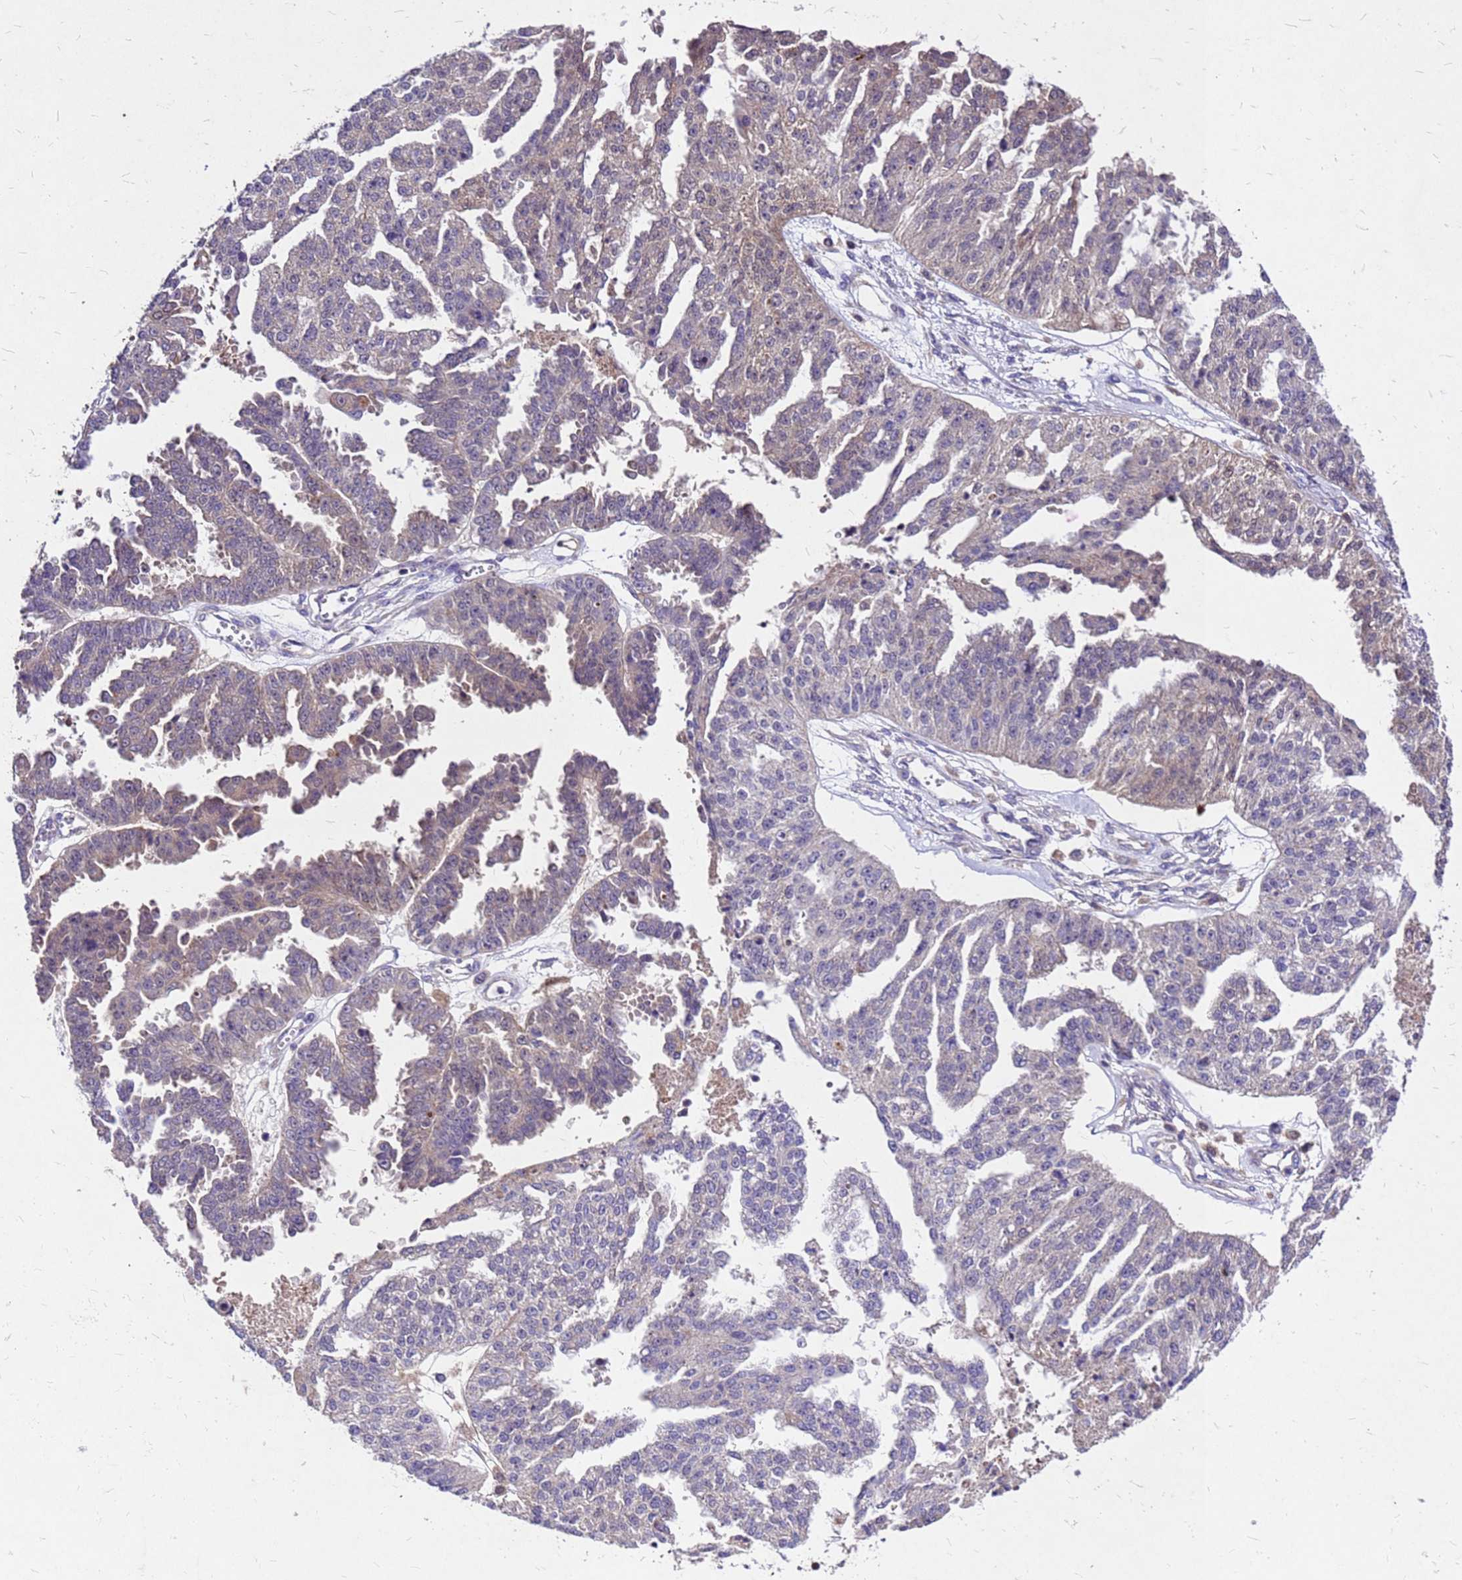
{"staining": {"intensity": "weak", "quantity": "25%-75%", "location": "cytoplasmic/membranous"}, "tissue": "ovarian cancer", "cell_type": "Tumor cells", "image_type": "cancer", "snomed": [{"axis": "morphology", "description": "Cystadenocarcinoma, serous, NOS"}, {"axis": "topography", "description": "Ovary"}], "caption": "IHC image of neoplastic tissue: human ovarian cancer (serous cystadenocarcinoma) stained using IHC demonstrates low levels of weak protein expression localized specifically in the cytoplasmic/membranous of tumor cells, appearing as a cytoplasmic/membranous brown color.", "gene": "DUSP23", "patient": {"sex": "female", "age": 58}}